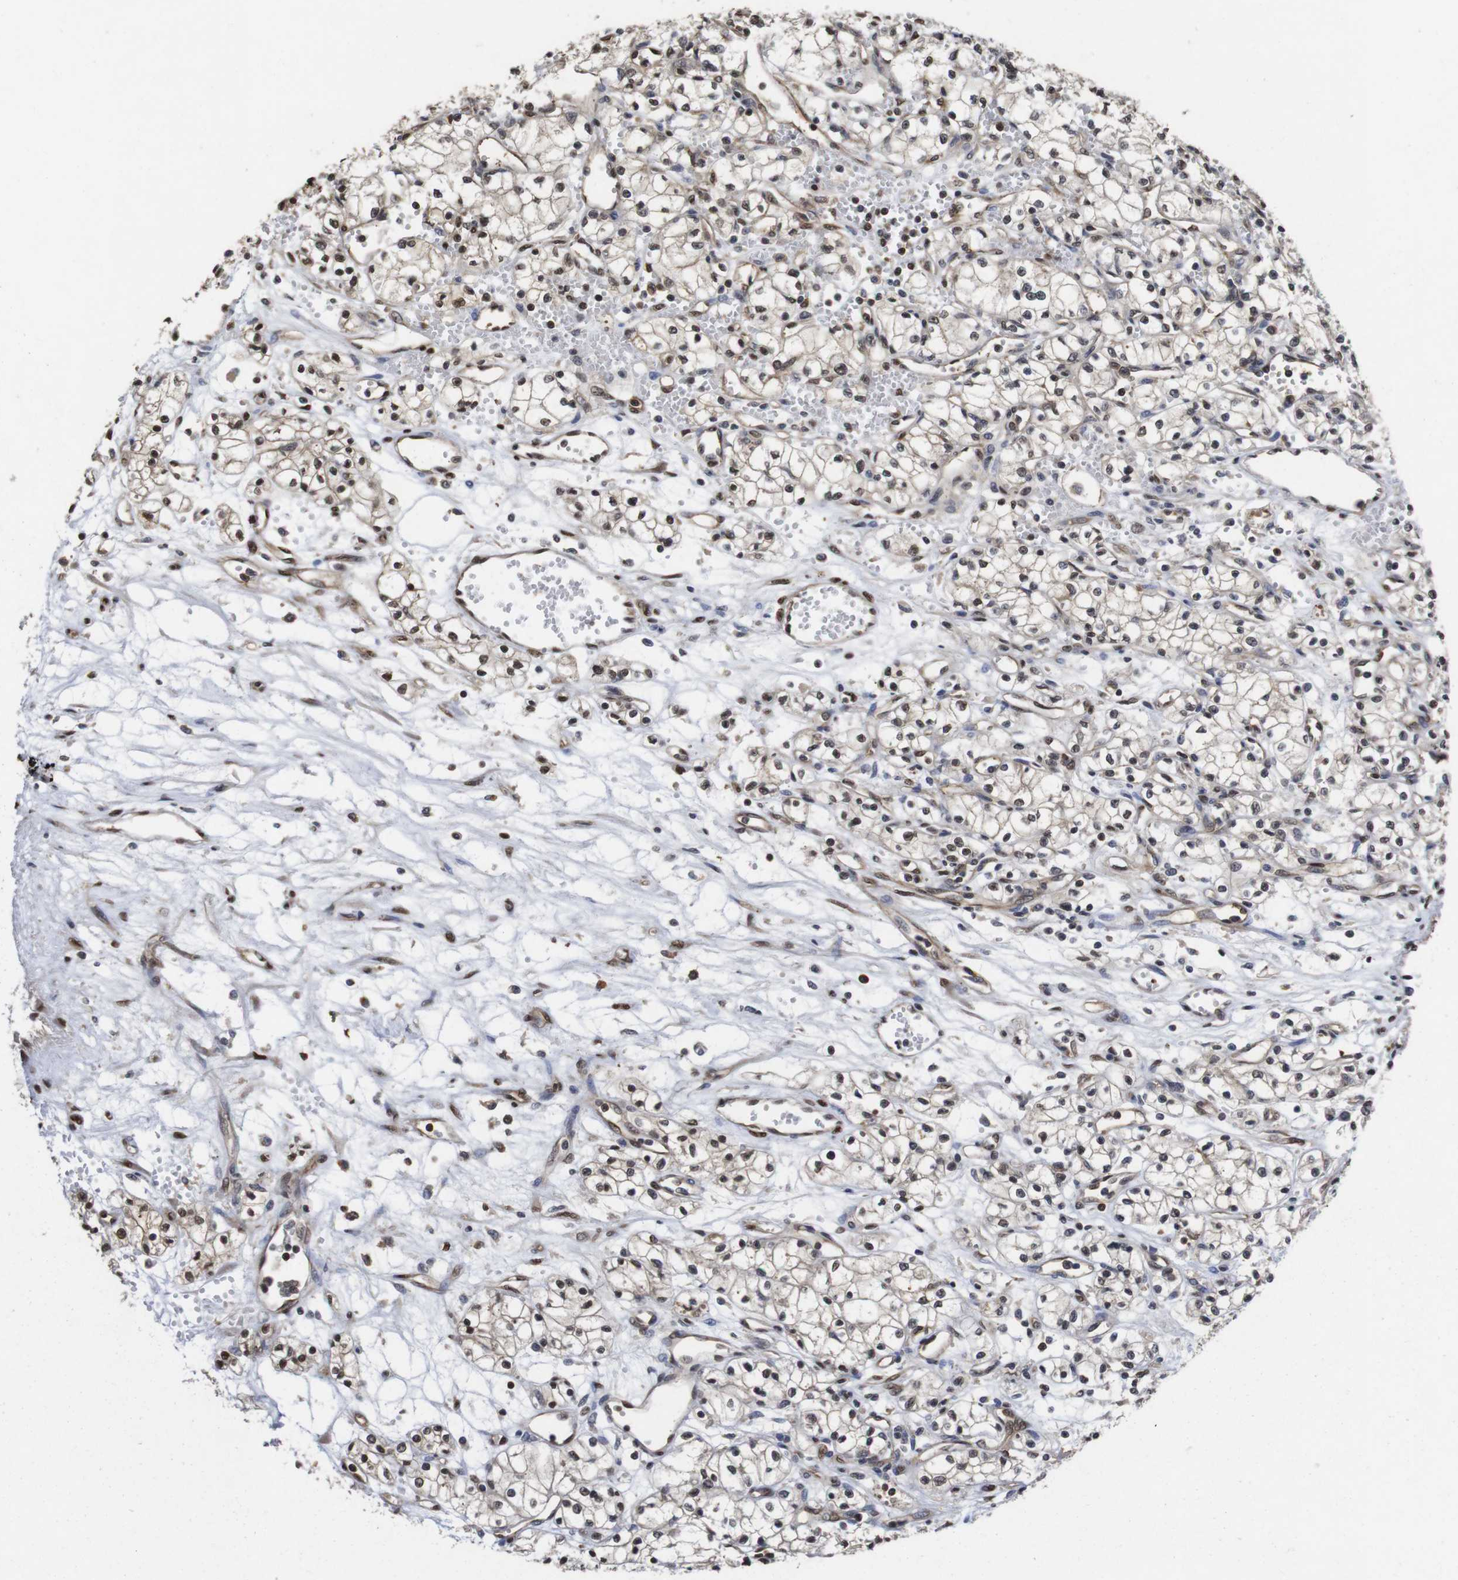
{"staining": {"intensity": "weak", "quantity": ">75%", "location": "cytoplasmic/membranous,nuclear"}, "tissue": "renal cancer", "cell_type": "Tumor cells", "image_type": "cancer", "snomed": [{"axis": "morphology", "description": "Normal tissue, NOS"}, {"axis": "morphology", "description": "Adenocarcinoma, NOS"}, {"axis": "topography", "description": "Kidney"}], "caption": "Brown immunohistochemical staining in human renal cancer (adenocarcinoma) reveals weak cytoplasmic/membranous and nuclear positivity in about >75% of tumor cells.", "gene": "SUMO3", "patient": {"sex": "male", "age": 59}}